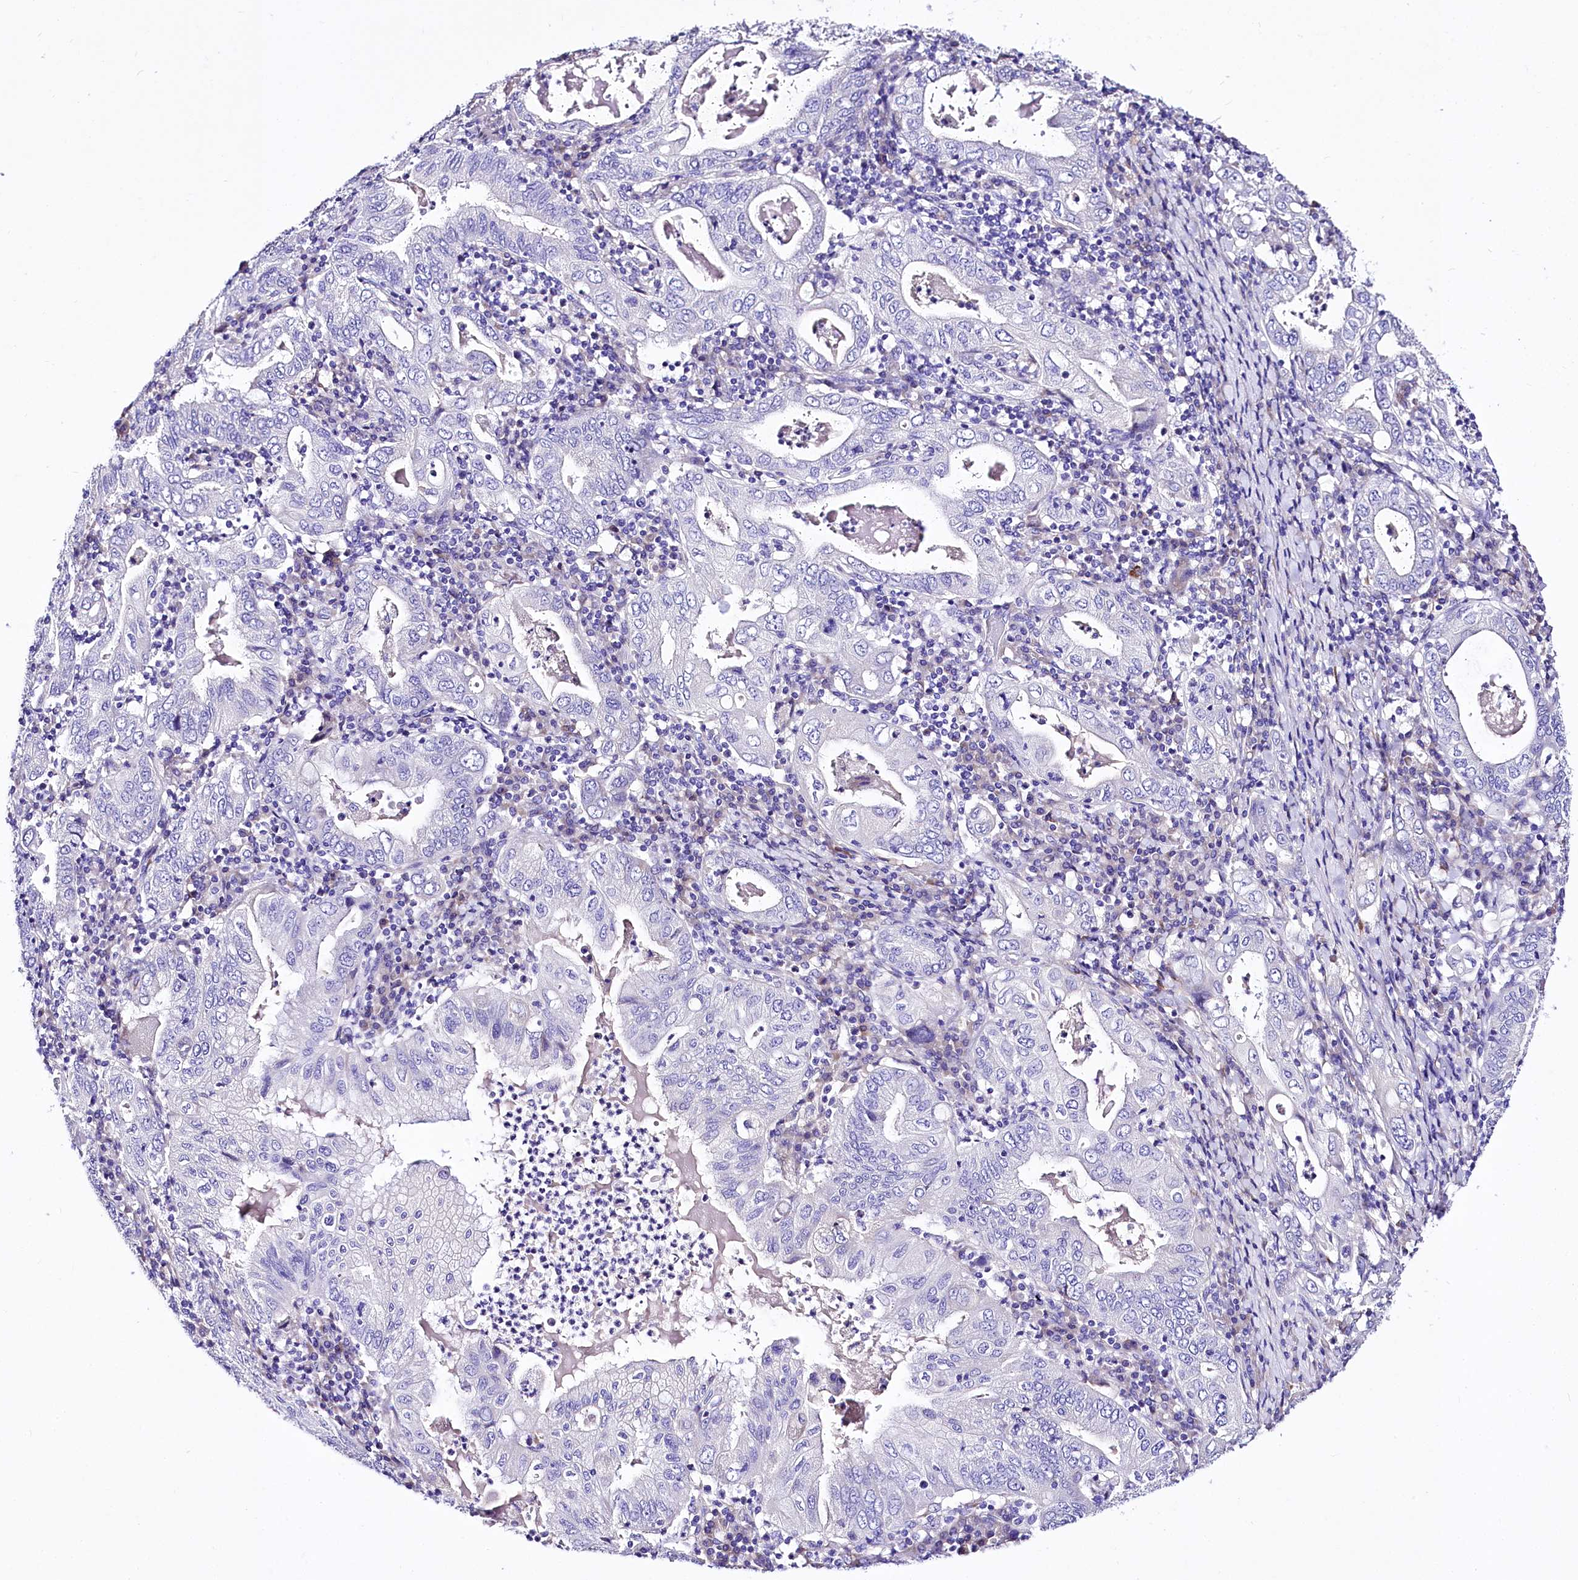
{"staining": {"intensity": "negative", "quantity": "none", "location": "none"}, "tissue": "stomach cancer", "cell_type": "Tumor cells", "image_type": "cancer", "snomed": [{"axis": "morphology", "description": "Normal tissue, NOS"}, {"axis": "morphology", "description": "Adenocarcinoma, NOS"}, {"axis": "topography", "description": "Esophagus"}, {"axis": "topography", "description": "Stomach, upper"}, {"axis": "topography", "description": "Peripheral nerve tissue"}], "caption": "A histopathology image of human stomach adenocarcinoma is negative for staining in tumor cells.", "gene": "A2ML1", "patient": {"sex": "male", "age": 62}}